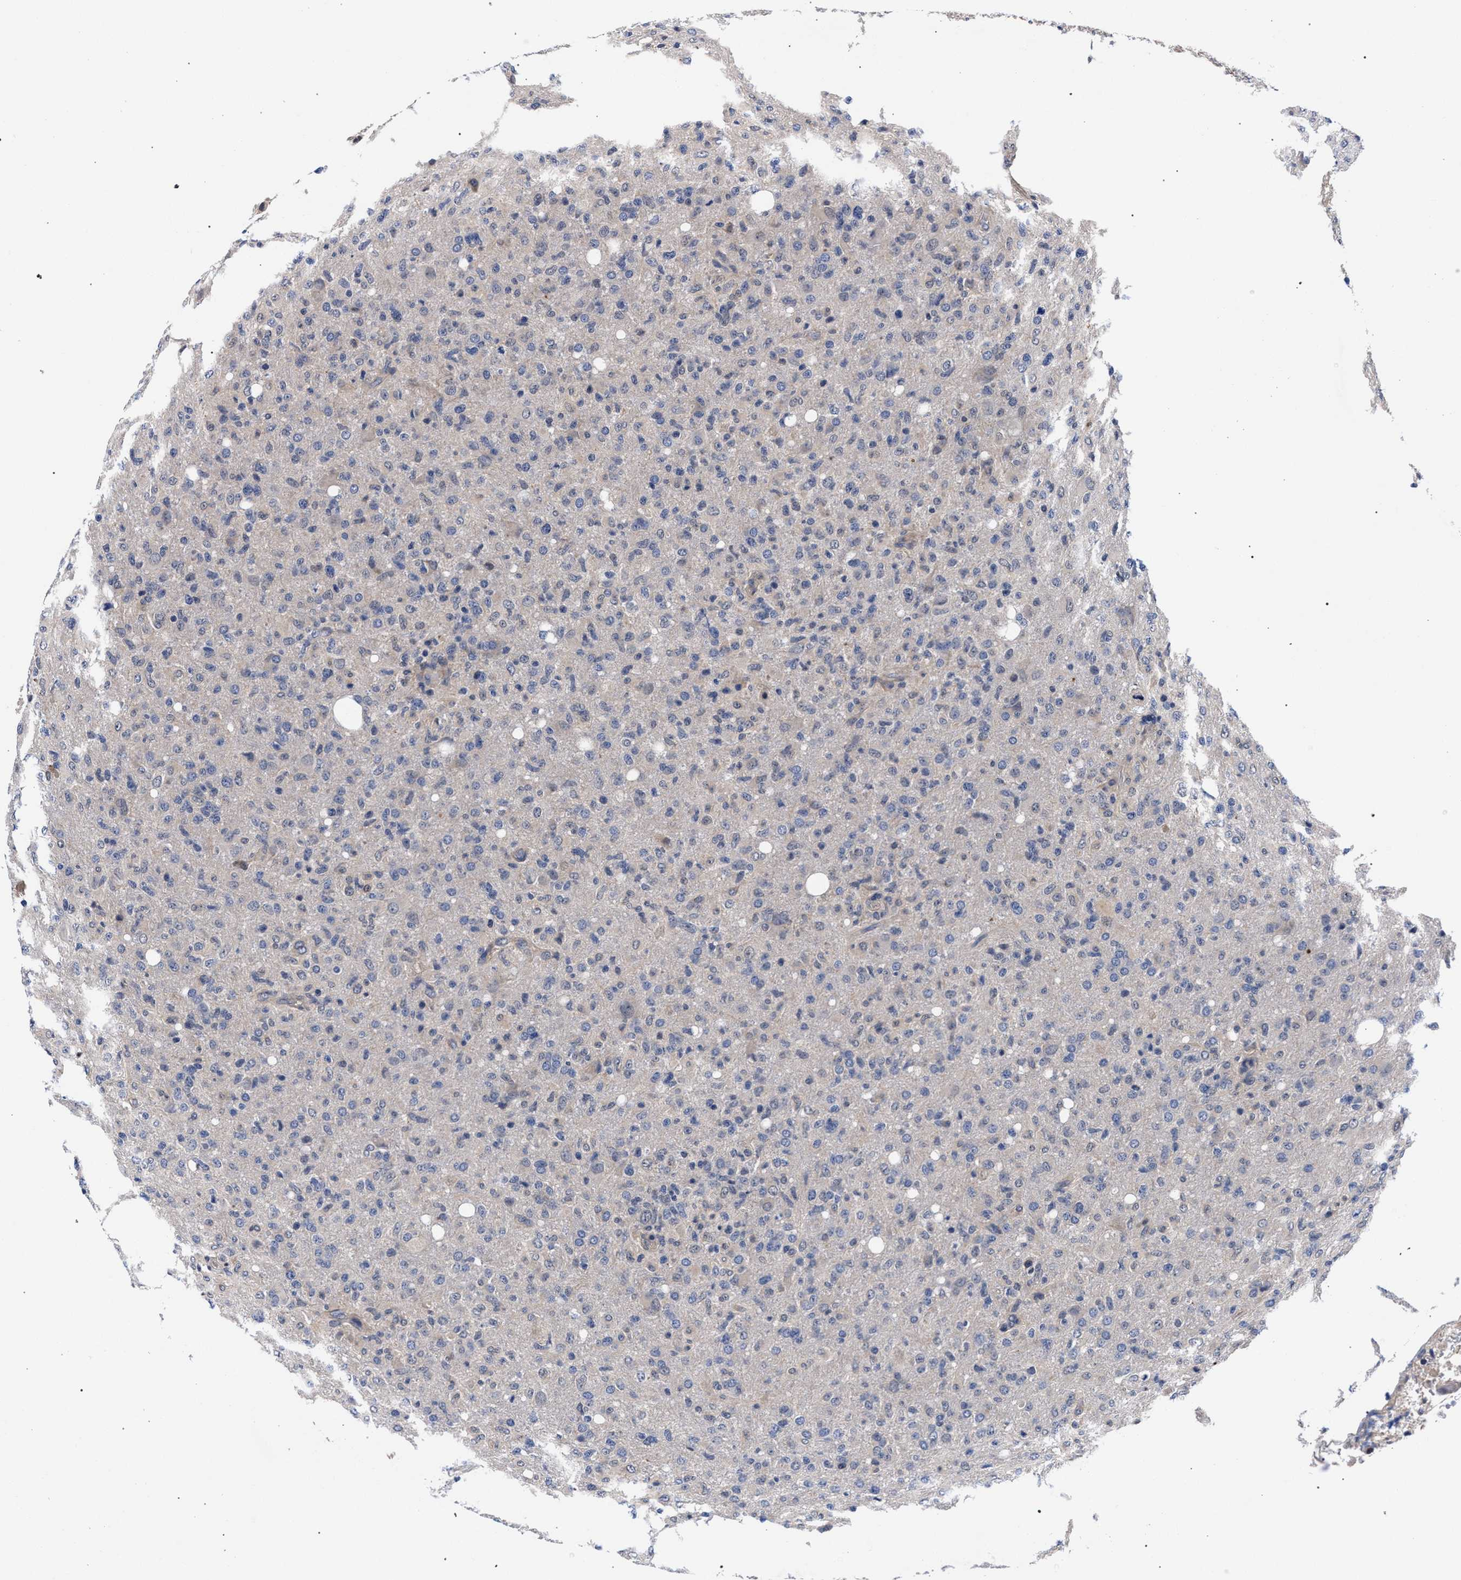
{"staining": {"intensity": "negative", "quantity": "none", "location": "none"}, "tissue": "glioma", "cell_type": "Tumor cells", "image_type": "cancer", "snomed": [{"axis": "morphology", "description": "Glioma, malignant, High grade"}, {"axis": "topography", "description": "Brain"}], "caption": "Glioma stained for a protein using immunohistochemistry (IHC) reveals no positivity tumor cells.", "gene": "RBM33", "patient": {"sex": "female", "age": 57}}